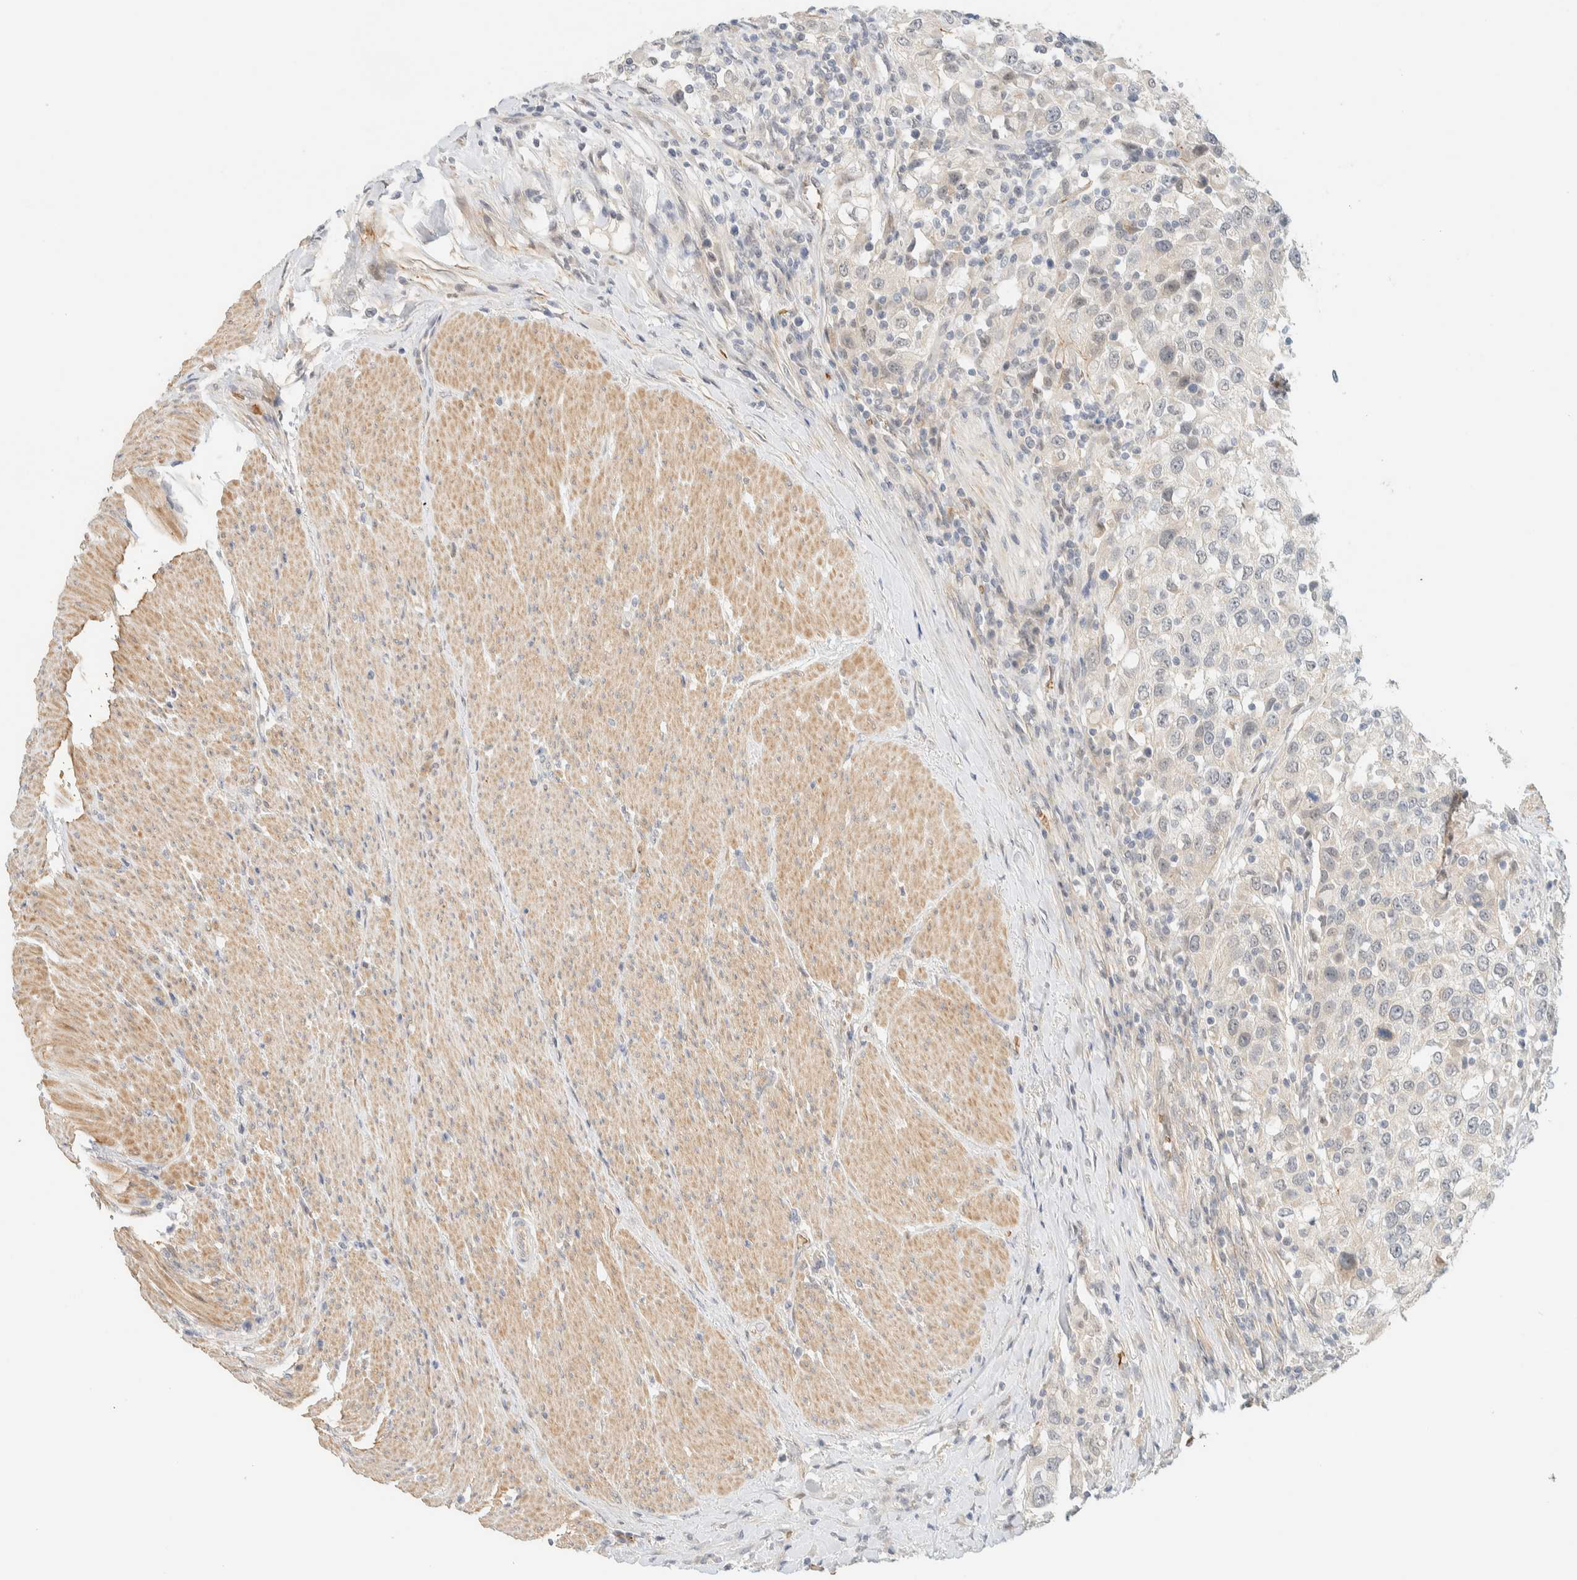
{"staining": {"intensity": "negative", "quantity": "none", "location": "none"}, "tissue": "urothelial cancer", "cell_type": "Tumor cells", "image_type": "cancer", "snomed": [{"axis": "morphology", "description": "Urothelial carcinoma, High grade"}, {"axis": "topography", "description": "Urinary bladder"}], "caption": "IHC image of urothelial cancer stained for a protein (brown), which demonstrates no positivity in tumor cells. (DAB (3,3'-diaminobenzidine) IHC, high magnification).", "gene": "TNK1", "patient": {"sex": "female", "age": 80}}